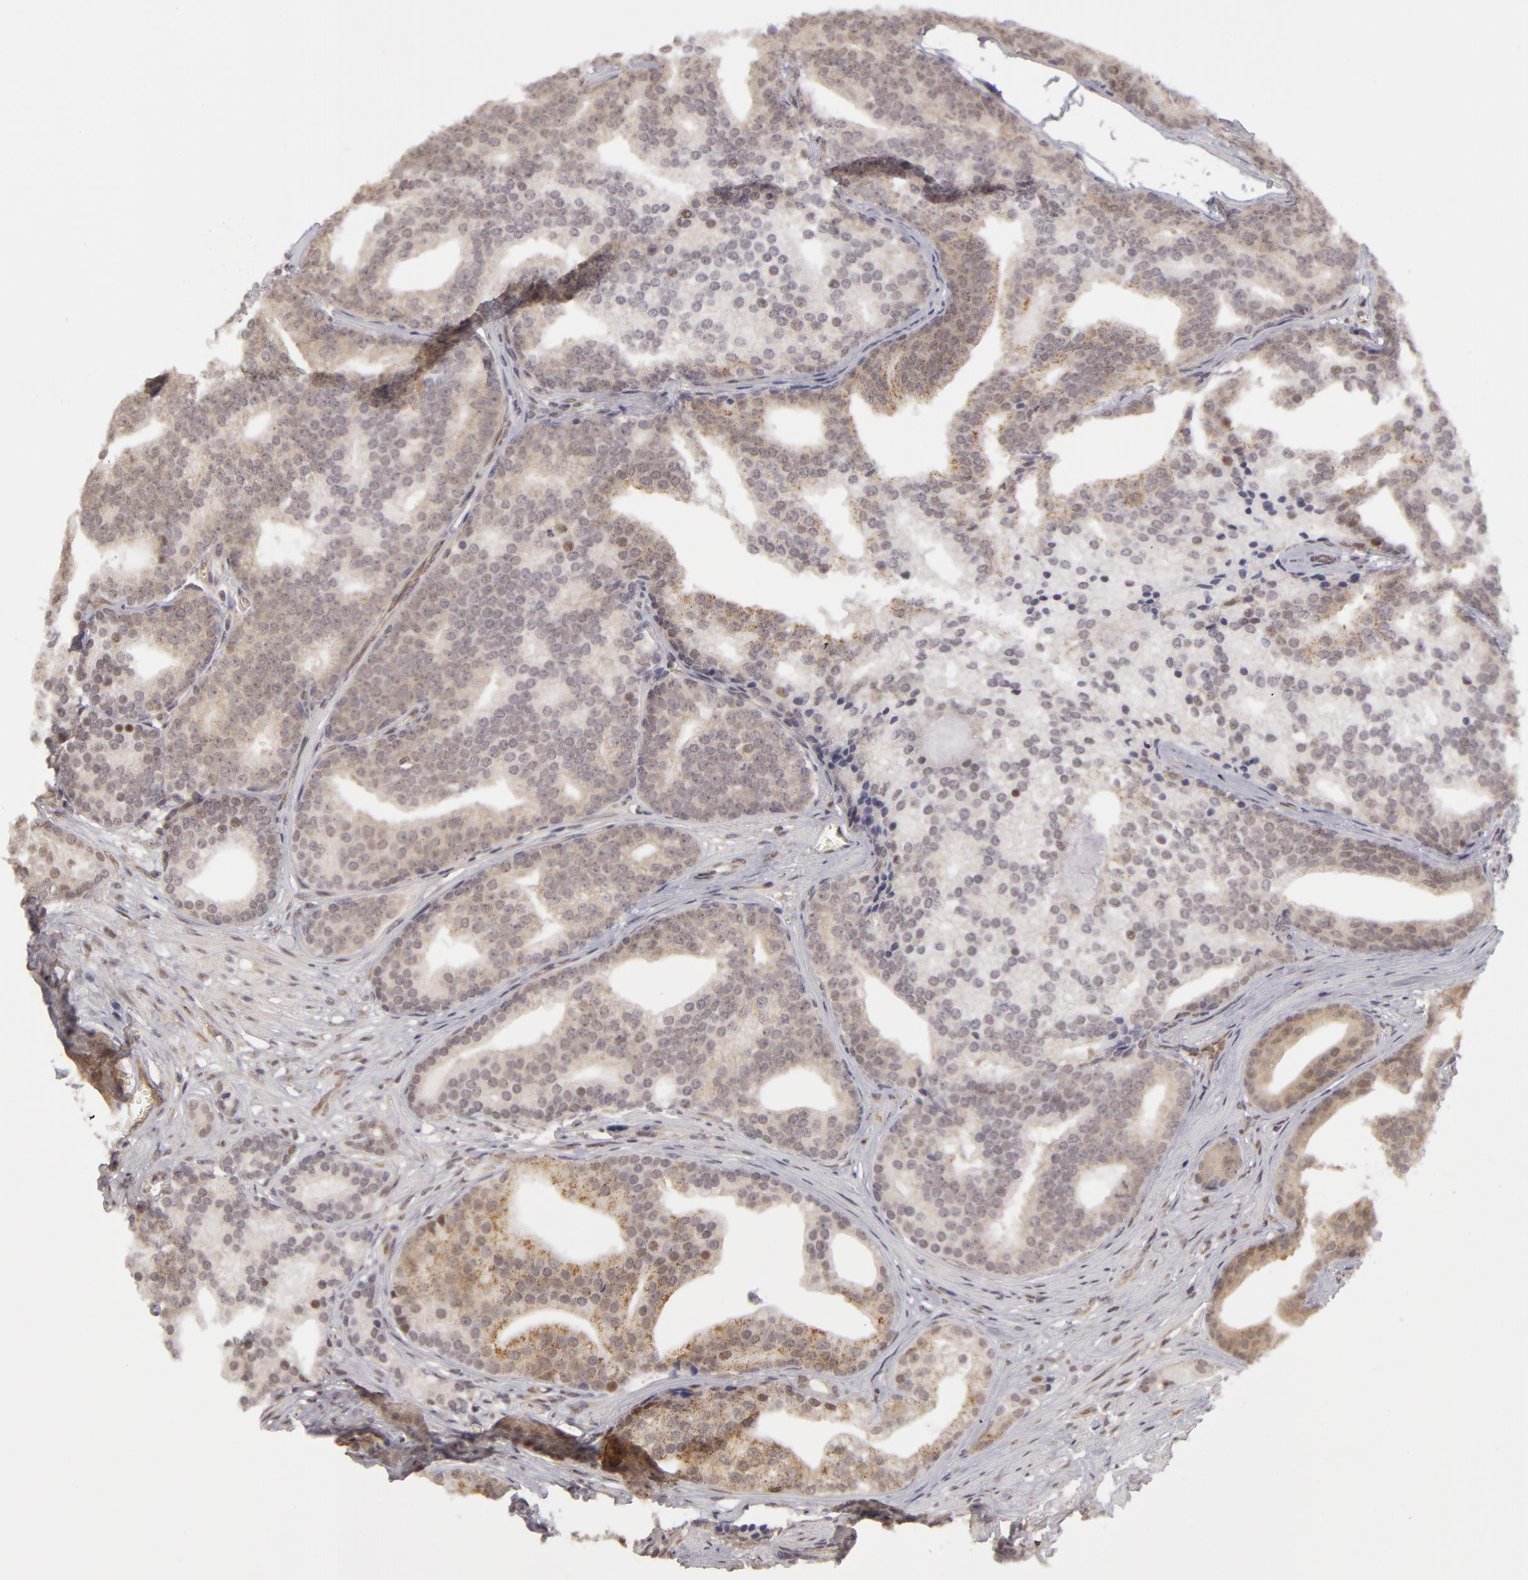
{"staining": {"intensity": "weak", "quantity": "25%-75%", "location": "cytoplasmic/membranous"}, "tissue": "prostate cancer", "cell_type": "Tumor cells", "image_type": "cancer", "snomed": [{"axis": "morphology", "description": "Adenocarcinoma, Low grade"}, {"axis": "topography", "description": "Prostate"}], "caption": "Immunohistochemistry (IHC) (DAB (3,3'-diaminobenzidine)) staining of human prostate adenocarcinoma (low-grade) exhibits weak cytoplasmic/membranous protein positivity in about 25%-75% of tumor cells.", "gene": "ZNF133", "patient": {"sex": "male", "age": 71}}